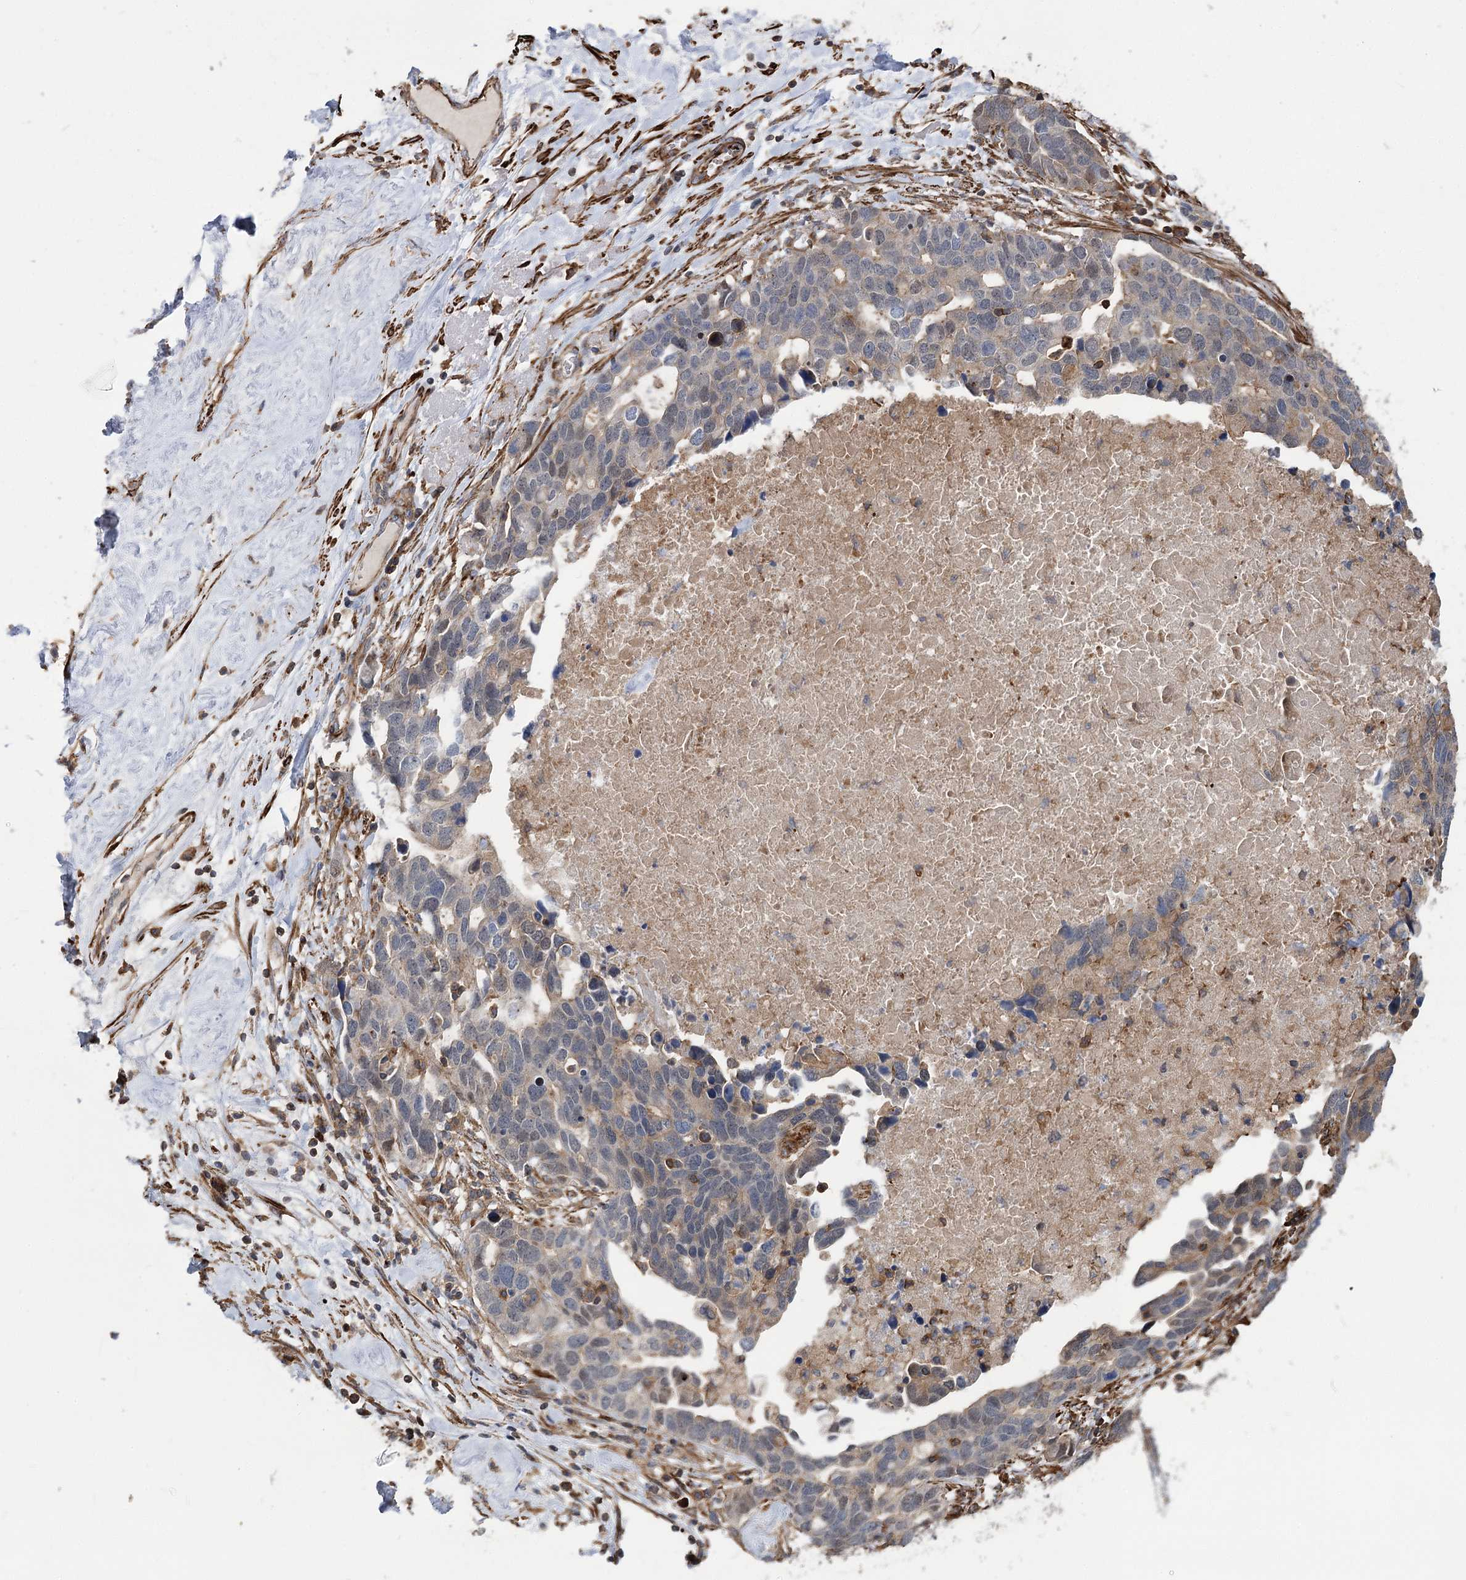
{"staining": {"intensity": "negative", "quantity": "none", "location": "none"}, "tissue": "ovarian cancer", "cell_type": "Tumor cells", "image_type": "cancer", "snomed": [{"axis": "morphology", "description": "Cystadenocarcinoma, serous, NOS"}, {"axis": "topography", "description": "Ovary"}], "caption": "A high-resolution histopathology image shows immunohistochemistry staining of ovarian cancer, which shows no significant positivity in tumor cells.", "gene": "DPP3", "patient": {"sex": "female", "age": 54}}